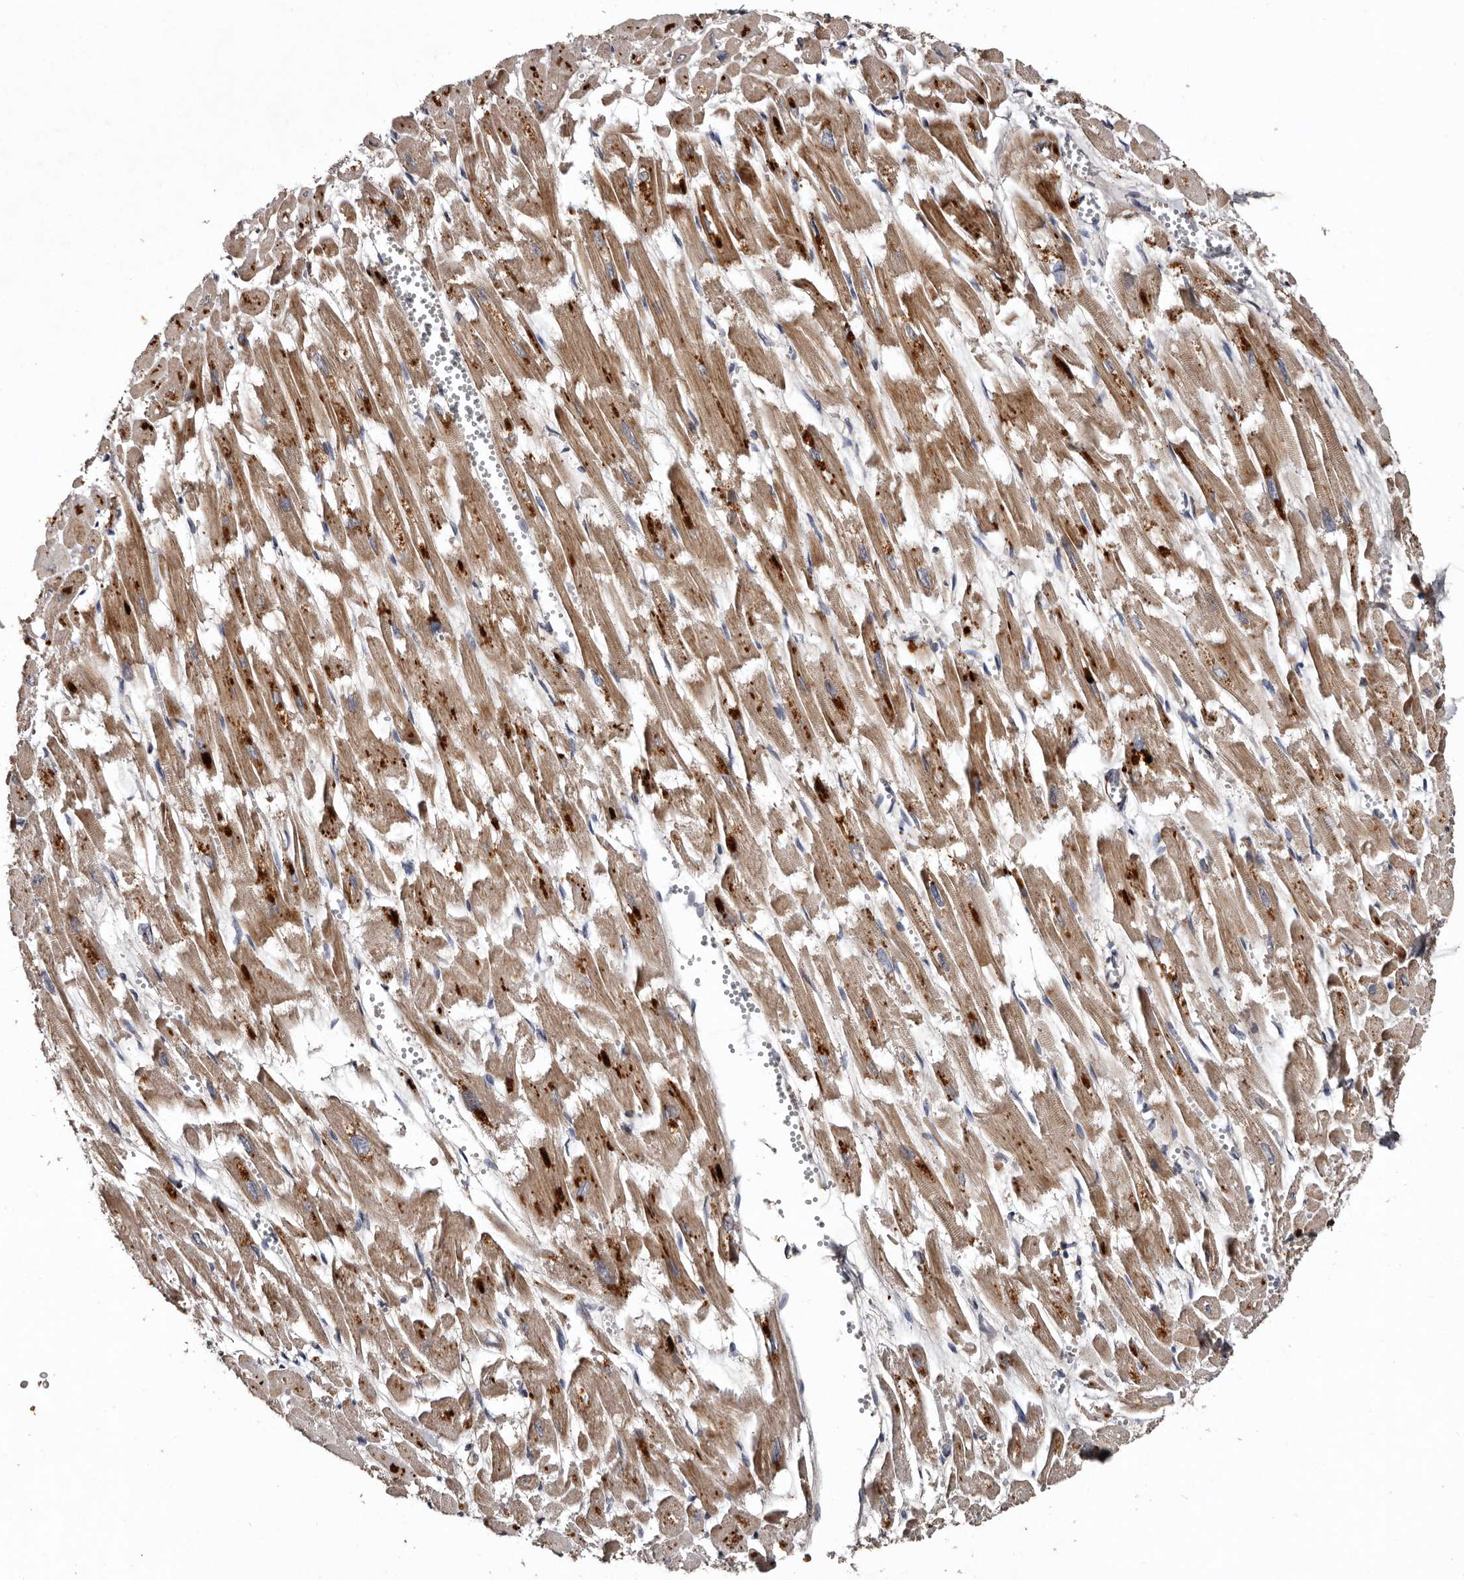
{"staining": {"intensity": "moderate", "quantity": ">75%", "location": "cytoplasmic/membranous"}, "tissue": "heart muscle", "cell_type": "Cardiomyocytes", "image_type": "normal", "snomed": [{"axis": "morphology", "description": "Normal tissue, NOS"}, {"axis": "topography", "description": "Heart"}], "caption": "Cardiomyocytes exhibit medium levels of moderate cytoplasmic/membranous expression in about >75% of cells in benign heart muscle. (Stains: DAB (3,3'-diaminobenzidine) in brown, nuclei in blue, Microscopy: brightfield microscopy at high magnification).", "gene": "PRKD3", "patient": {"sex": "male", "age": 54}}